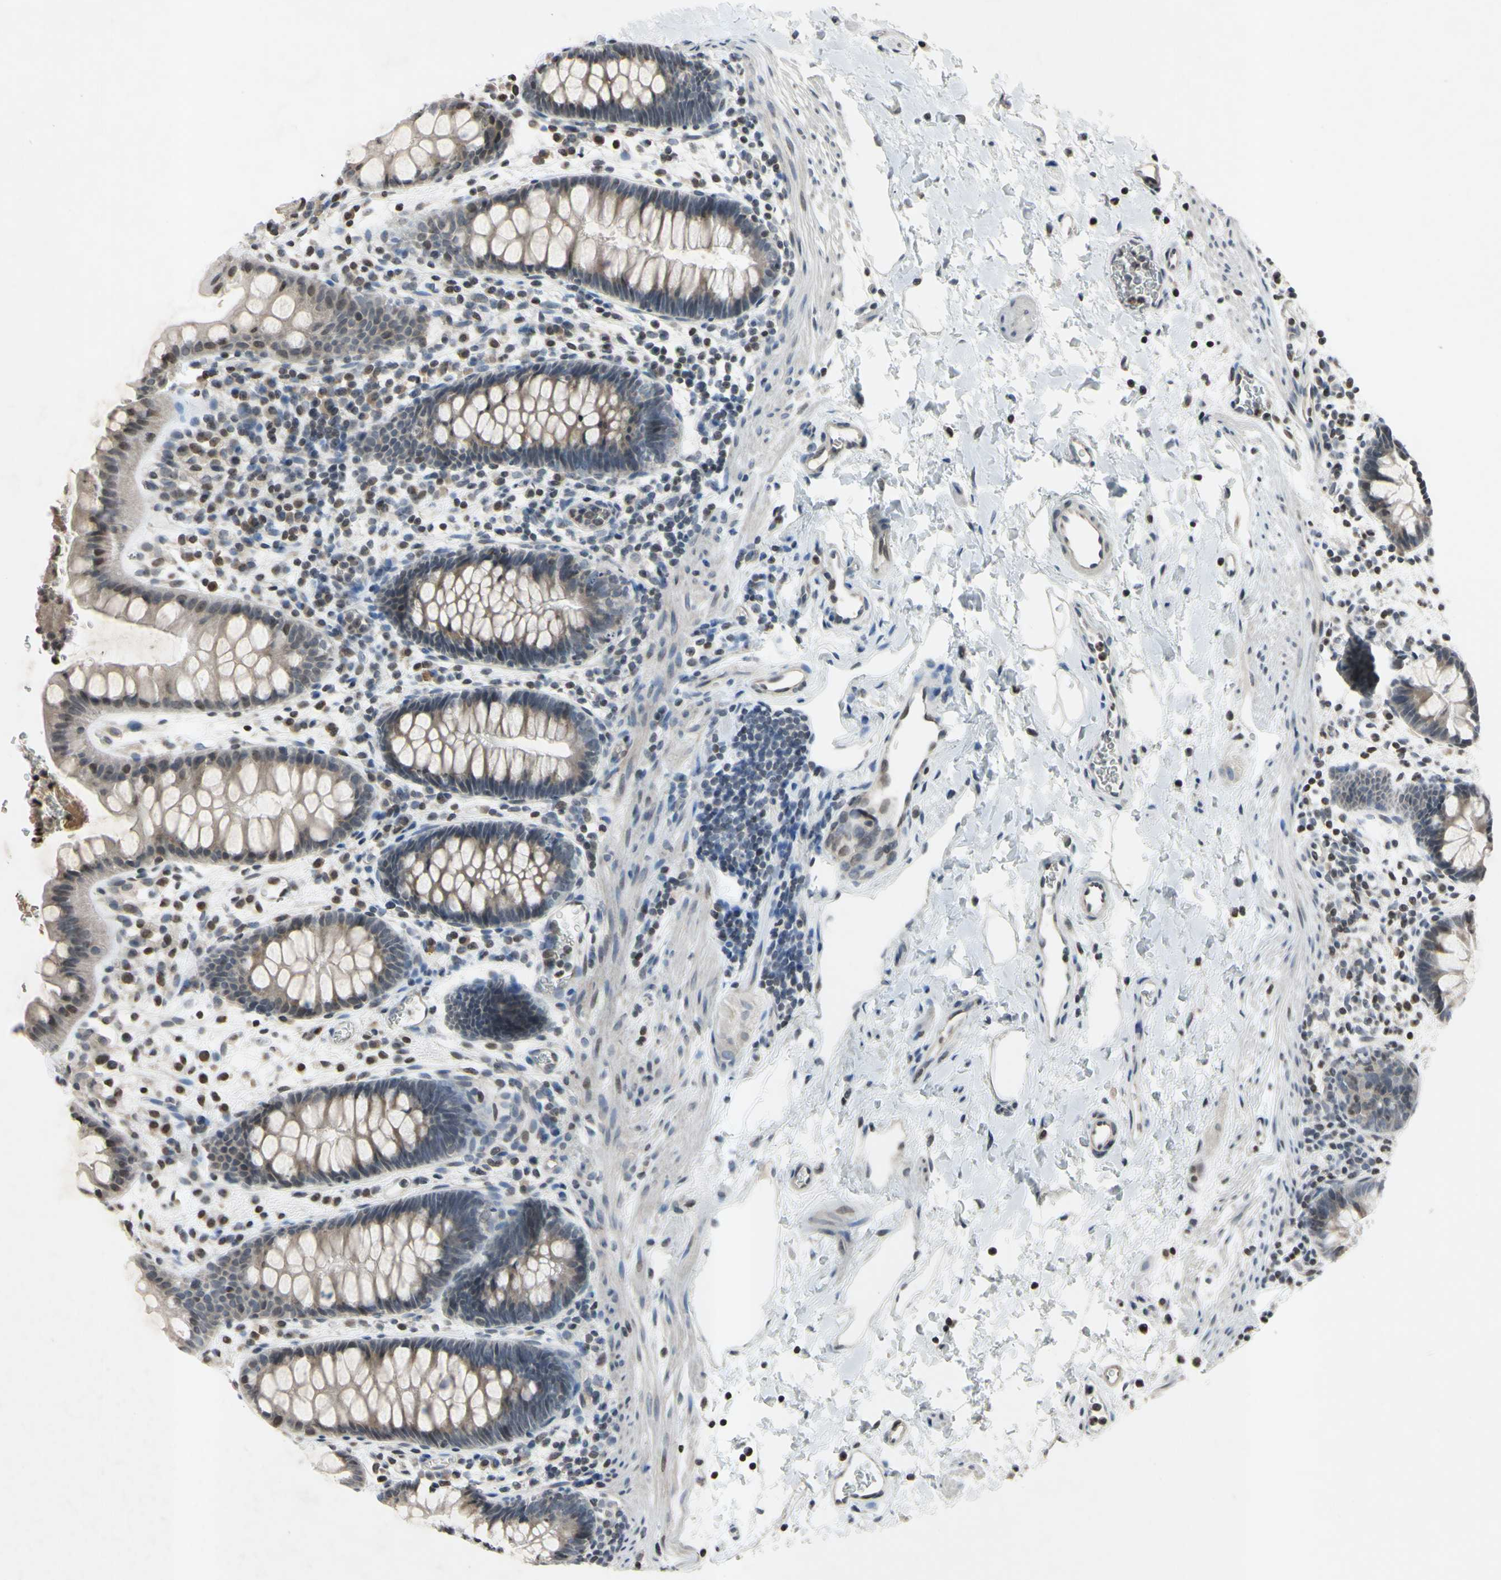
{"staining": {"intensity": "weak", "quantity": "25%-75%", "location": "cytoplasmic/membranous,nuclear"}, "tissue": "rectum", "cell_type": "Glandular cells", "image_type": "normal", "snomed": [{"axis": "morphology", "description": "Normal tissue, NOS"}, {"axis": "topography", "description": "Rectum"}], "caption": "A brown stain highlights weak cytoplasmic/membranous,nuclear staining of a protein in glandular cells of normal human rectum. Using DAB (3,3'-diaminobenzidine) (brown) and hematoxylin (blue) stains, captured at high magnification using brightfield microscopy.", "gene": "ARG1", "patient": {"sex": "female", "age": 24}}